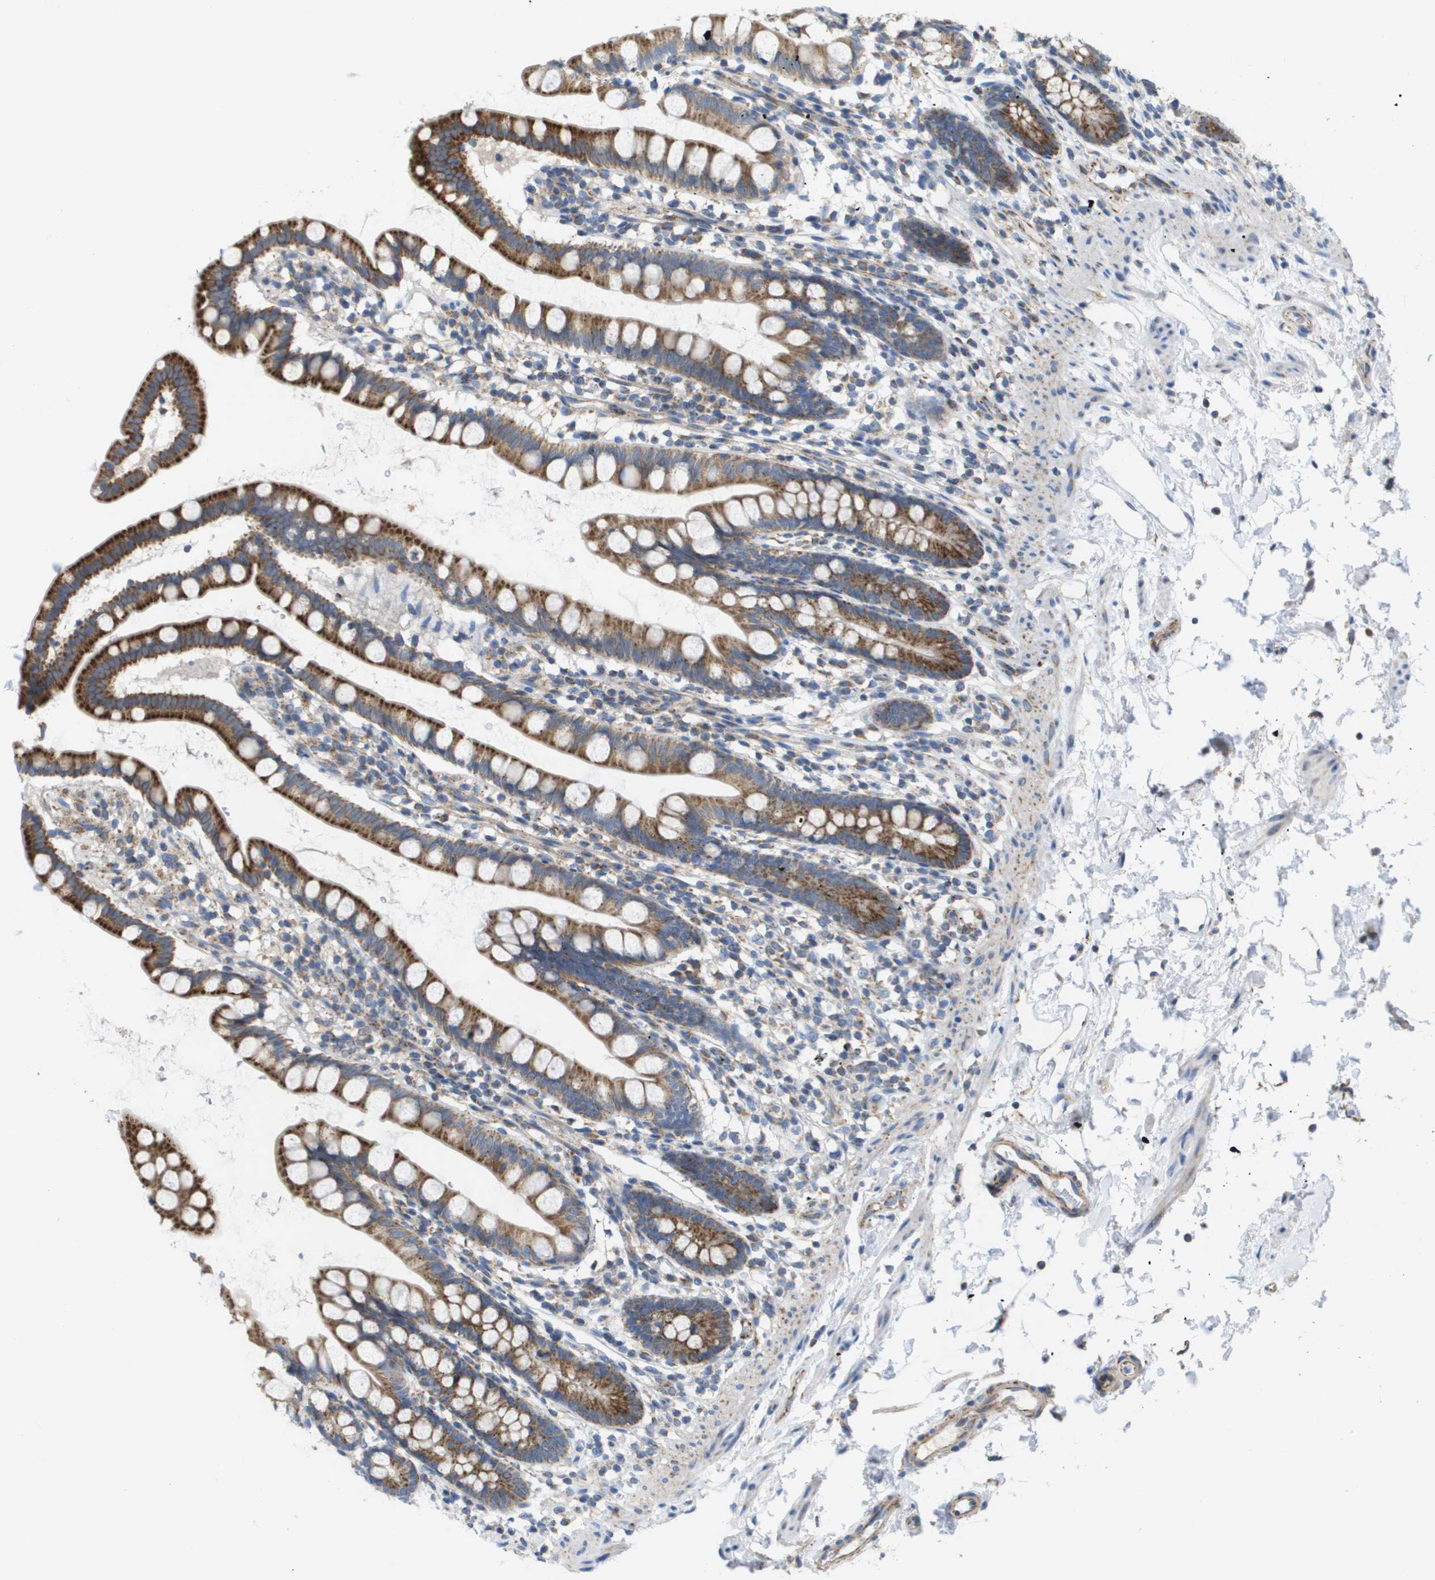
{"staining": {"intensity": "strong", "quantity": ">75%", "location": "cytoplasmic/membranous"}, "tissue": "small intestine", "cell_type": "Glandular cells", "image_type": "normal", "snomed": [{"axis": "morphology", "description": "Normal tissue, NOS"}, {"axis": "topography", "description": "Small intestine"}], "caption": "Strong cytoplasmic/membranous staining is seen in about >75% of glandular cells in normal small intestine. (DAB (3,3'-diaminobenzidine) IHC, brown staining for protein, blue staining for nuclei).", "gene": "FIS1", "patient": {"sex": "female", "age": 84}}